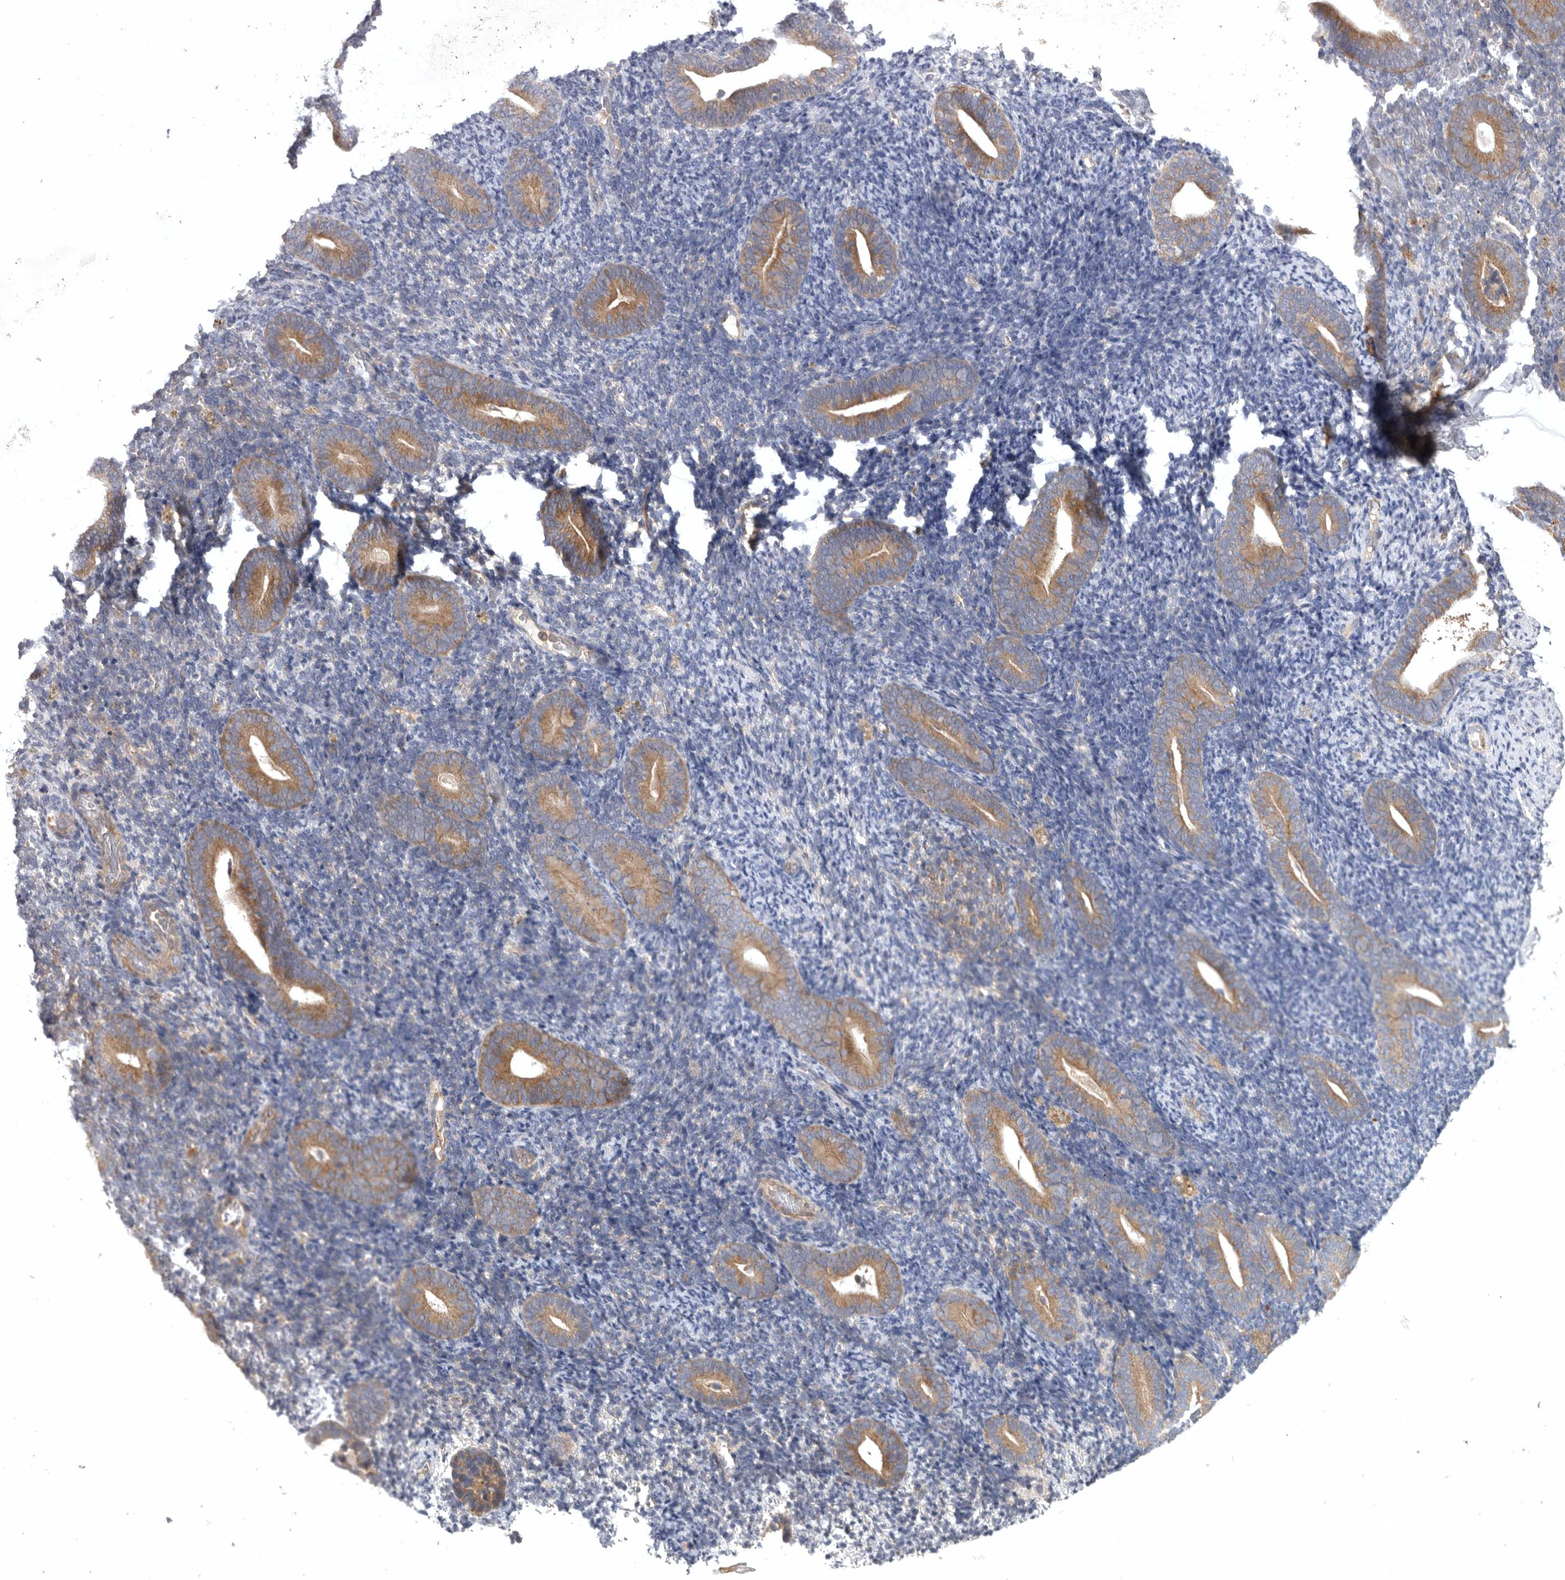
{"staining": {"intensity": "weak", "quantity": "<25%", "location": "cytoplasmic/membranous"}, "tissue": "endometrium", "cell_type": "Cells in endometrial stroma", "image_type": "normal", "snomed": [{"axis": "morphology", "description": "Normal tissue, NOS"}, {"axis": "topography", "description": "Endometrium"}], "caption": "This photomicrograph is of benign endometrium stained with immunohistochemistry (IHC) to label a protein in brown with the nuclei are counter-stained blue. There is no expression in cells in endometrial stroma.", "gene": "C1orf109", "patient": {"sex": "female", "age": 51}}